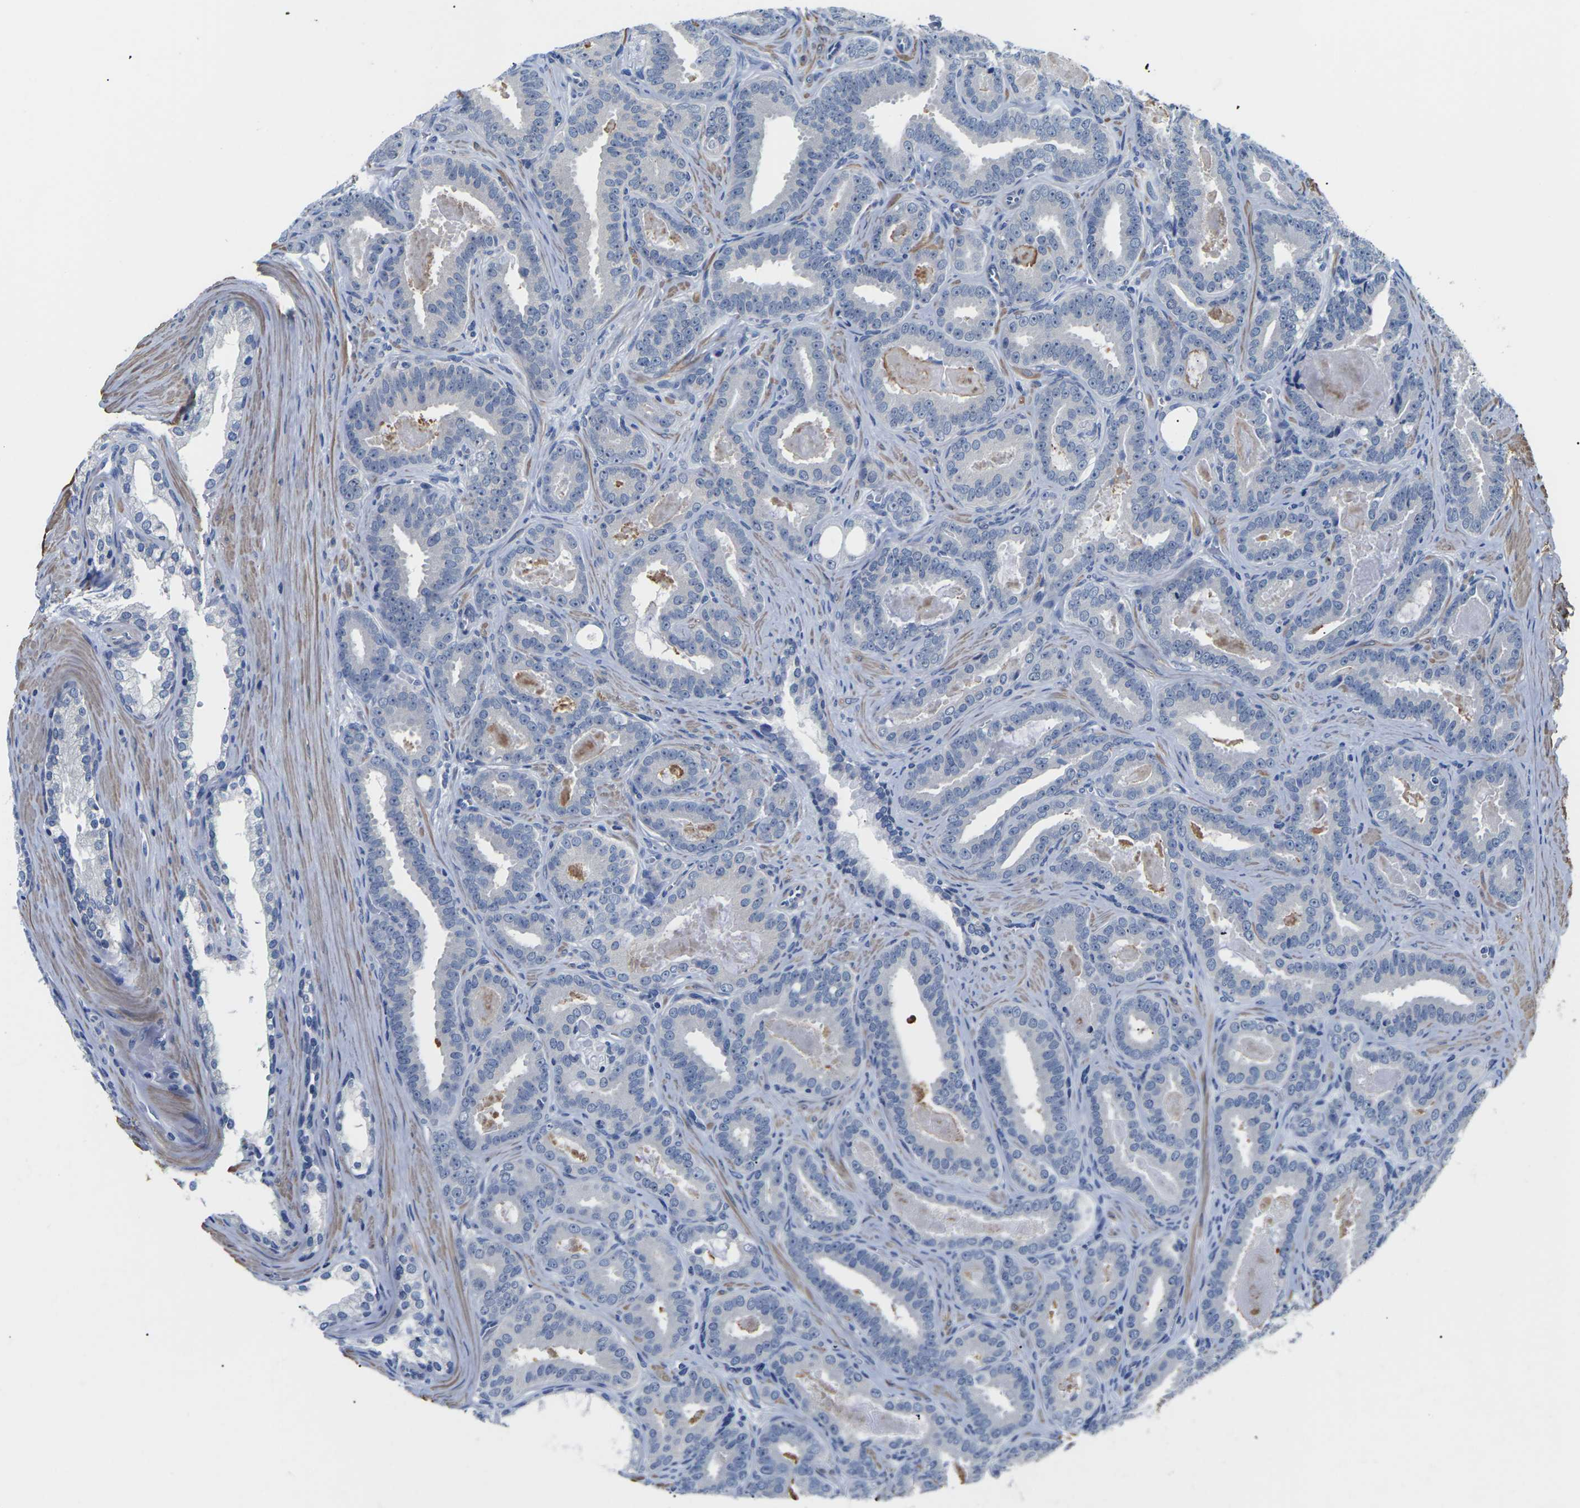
{"staining": {"intensity": "negative", "quantity": "none", "location": "none"}, "tissue": "prostate cancer", "cell_type": "Tumor cells", "image_type": "cancer", "snomed": [{"axis": "morphology", "description": "Adenocarcinoma, High grade"}, {"axis": "topography", "description": "Prostate"}], "caption": "Human prostate high-grade adenocarcinoma stained for a protein using IHC exhibits no positivity in tumor cells.", "gene": "ST6GAL2", "patient": {"sex": "male", "age": 60}}